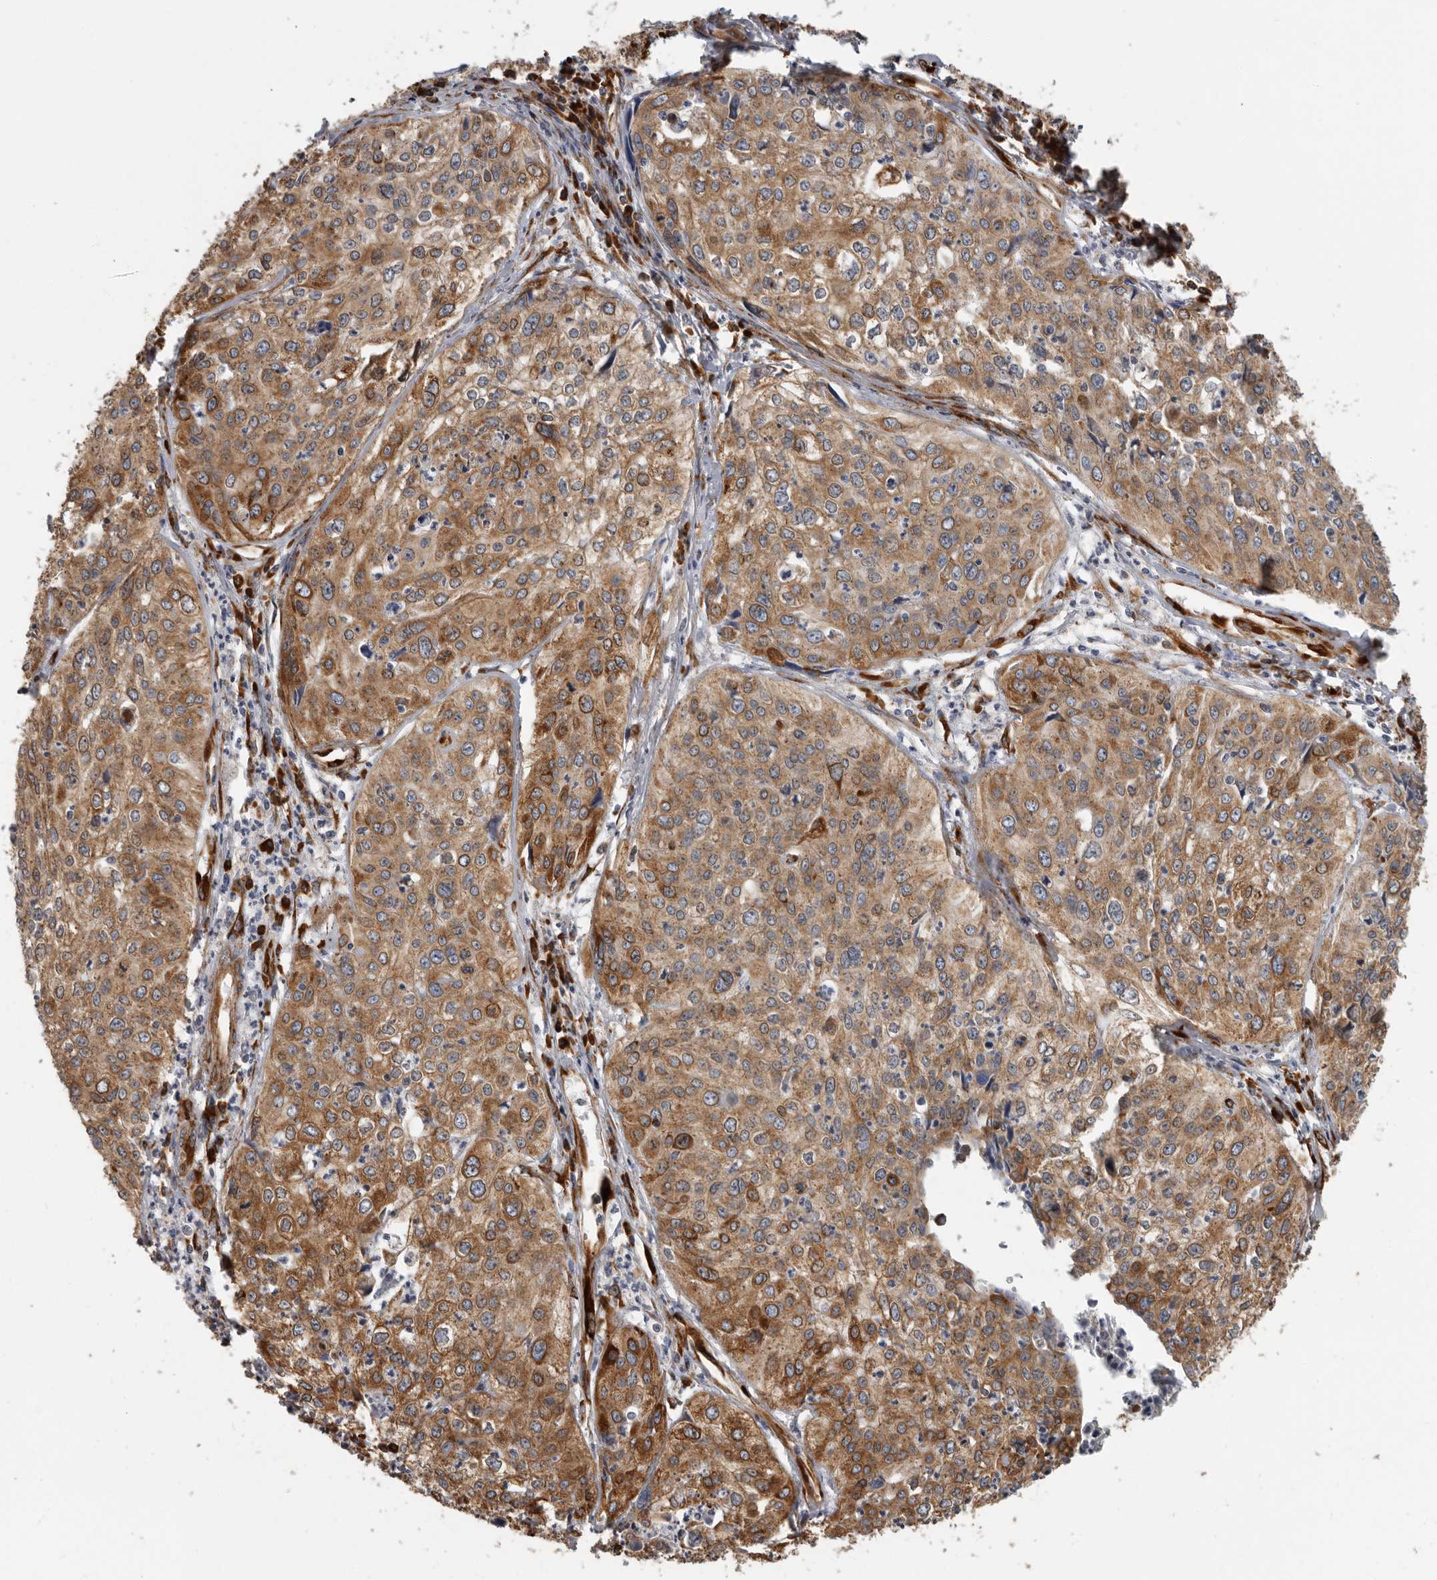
{"staining": {"intensity": "moderate", "quantity": ">75%", "location": "cytoplasmic/membranous"}, "tissue": "cervical cancer", "cell_type": "Tumor cells", "image_type": "cancer", "snomed": [{"axis": "morphology", "description": "Squamous cell carcinoma, NOS"}, {"axis": "topography", "description": "Cervix"}], "caption": "DAB (3,3'-diaminobenzidine) immunohistochemical staining of human cervical squamous cell carcinoma exhibits moderate cytoplasmic/membranous protein expression in approximately >75% of tumor cells.", "gene": "CEP350", "patient": {"sex": "female", "age": 31}}